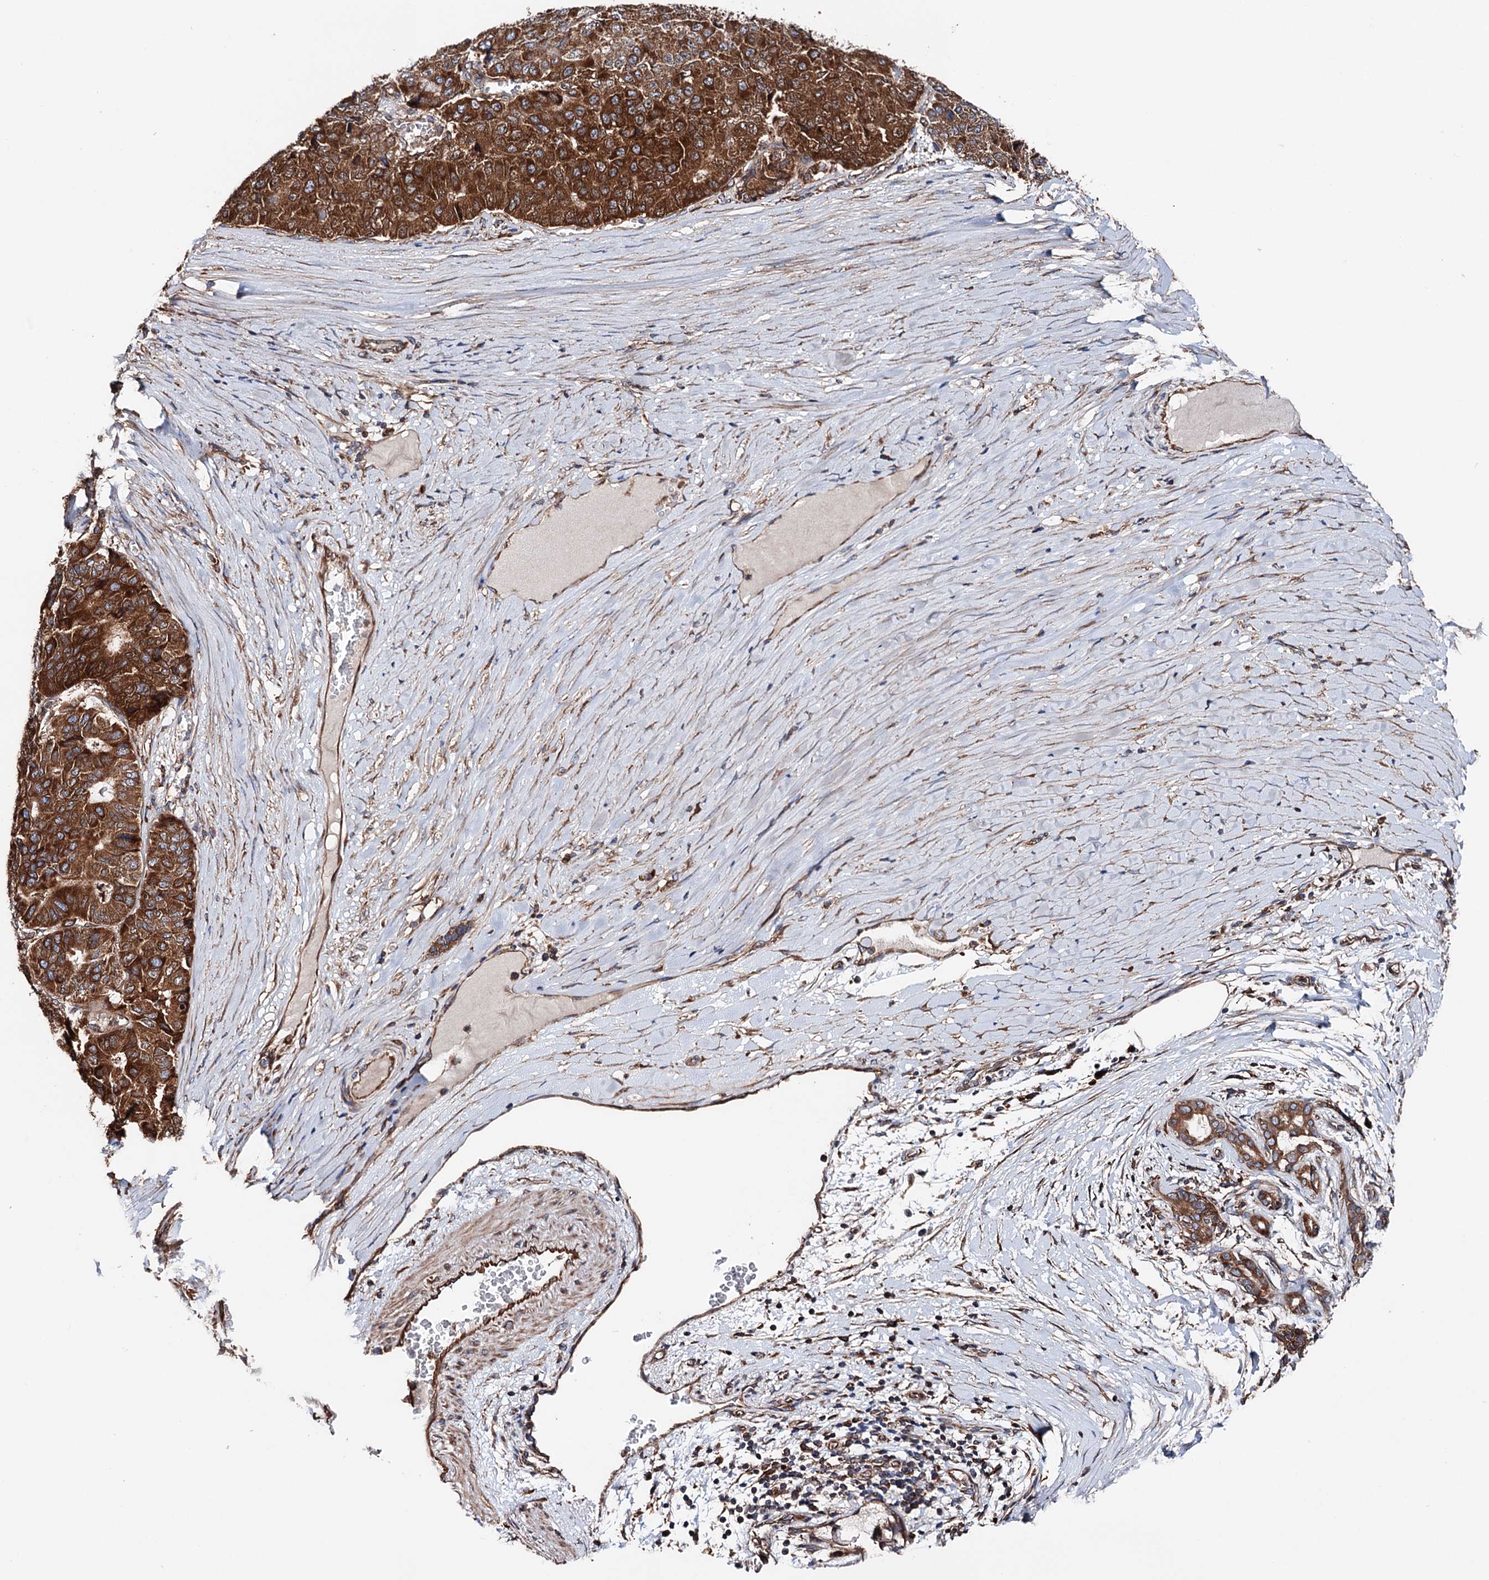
{"staining": {"intensity": "strong", "quantity": ">75%", "location": "cytoplasmic/membranous"}, "tissue": "pancreatic cancer", "cell_type": "Tumor cells", "image_type": "cancer", "snomed": [{"axis": "morphology", "description": "Adenocarcinoma, NOS"}, {"axis": "topography", "description": "Pancreas"}], "caption": "Protein expression analysis of human pancreatic cancer (adenocarcinoma) reveals strong cytoplasmic/membranous expression in approximately >75% of tumor cells.", "gene": "ERP29", "patient": {"sex": "male", "age": 50}}